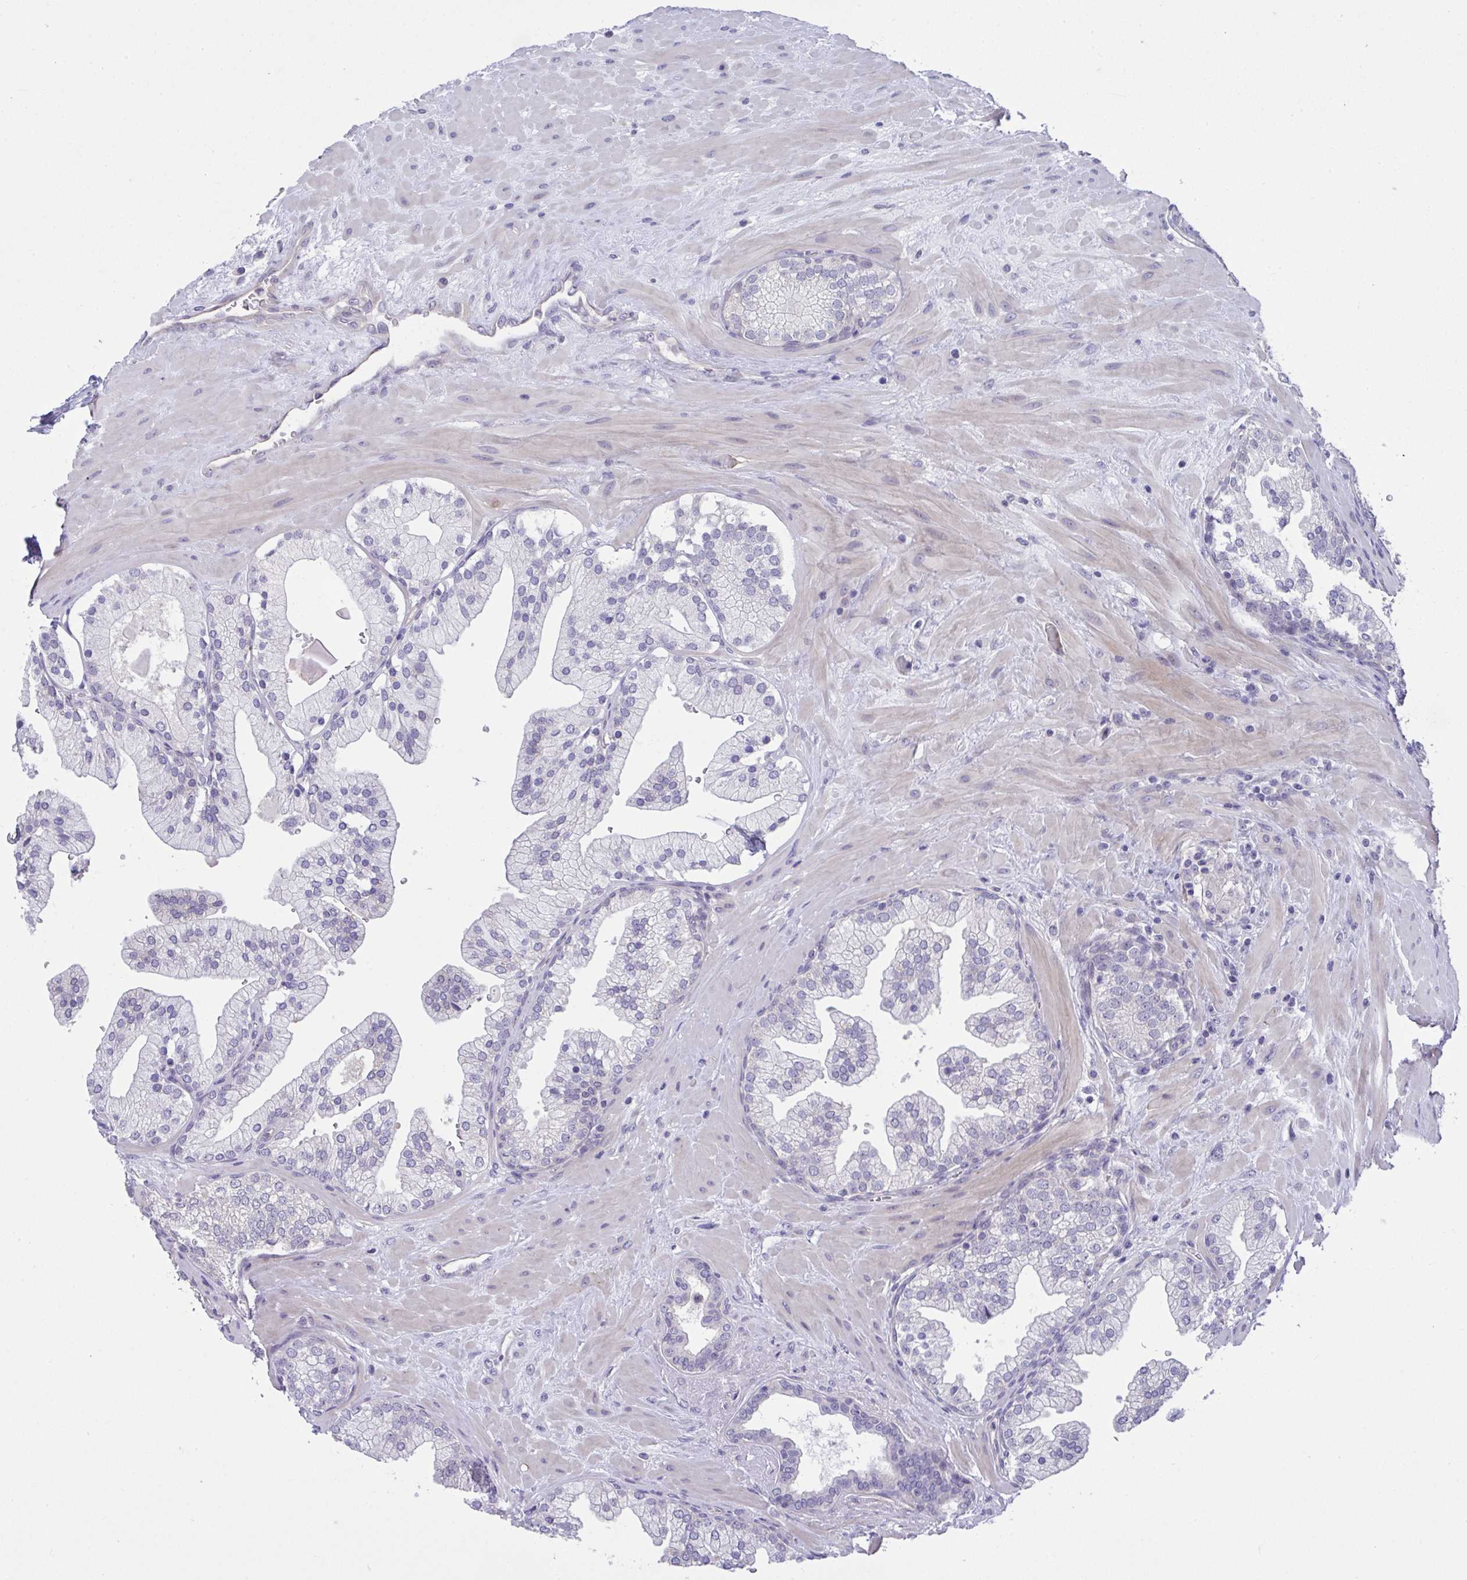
{"staining": {"intensity": "negative", "quantity": "none", "location": "none"}, "tissue": "prostate", "cell_type": "Glandular cells", "image_type": "normal", "snomed": [{"axis": "morphology", "description": "Normal tissue, NOS"}, {"axis": "topography", "description": "Prostate"}, {"axis": "topography", "description": "Peripheral nerve tissue"}], "caption": "Protein analysis of benign prostate shows no significant staining in glandular cells.", "gene": "RHOXF1", "patient": {"sex": "male", "age": 61}}